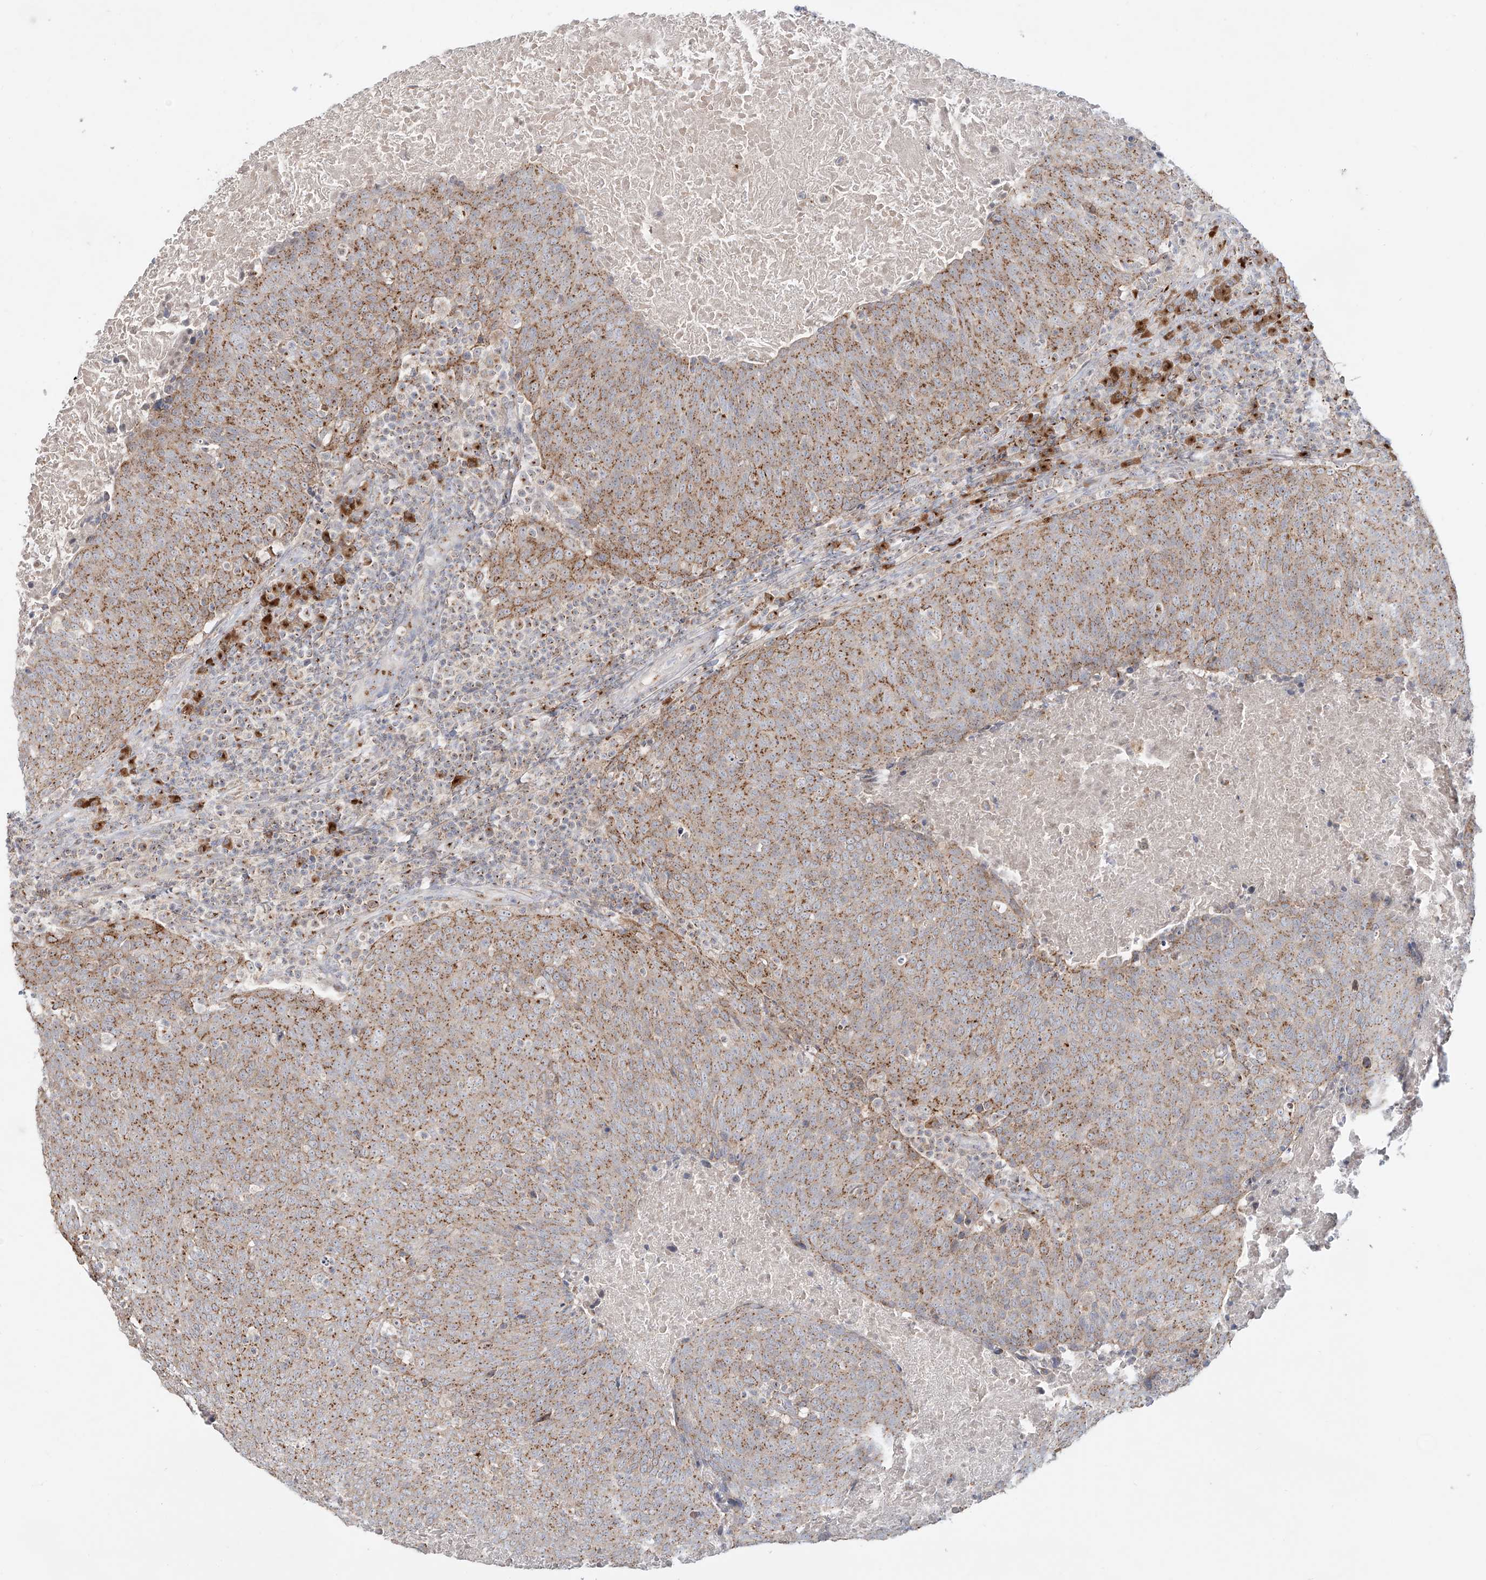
{"staining": {"intensity": "moderate", "quantity": ">75%", "location": "cytoplasmic/membranous"}, "tissue": "head and neck cancer", "cell_type": "Tumor cells", "image_type": "cancer", "snomed": [{"axis": "morphology", "description": "Squamous cell carcinoma, NOS"}, {"axis": "morphology", "description": "Squamous cell carcinoma, metastatic, NOS"}, {"axis": "topography", "description": "Lymph node"}, {"axis": "topography", "description": "Head-Neck"}], "caption": "An immunohistochemistry histopathology image of neoplastic tissue is shown. Protein staining in brown shows moderate cytoplasmic/membranous positivity in squamous cell carcinoma (head and neck) within tumor cells.", "gene": "BSDC1", "patient": {"sex": "male", "age": 62}}